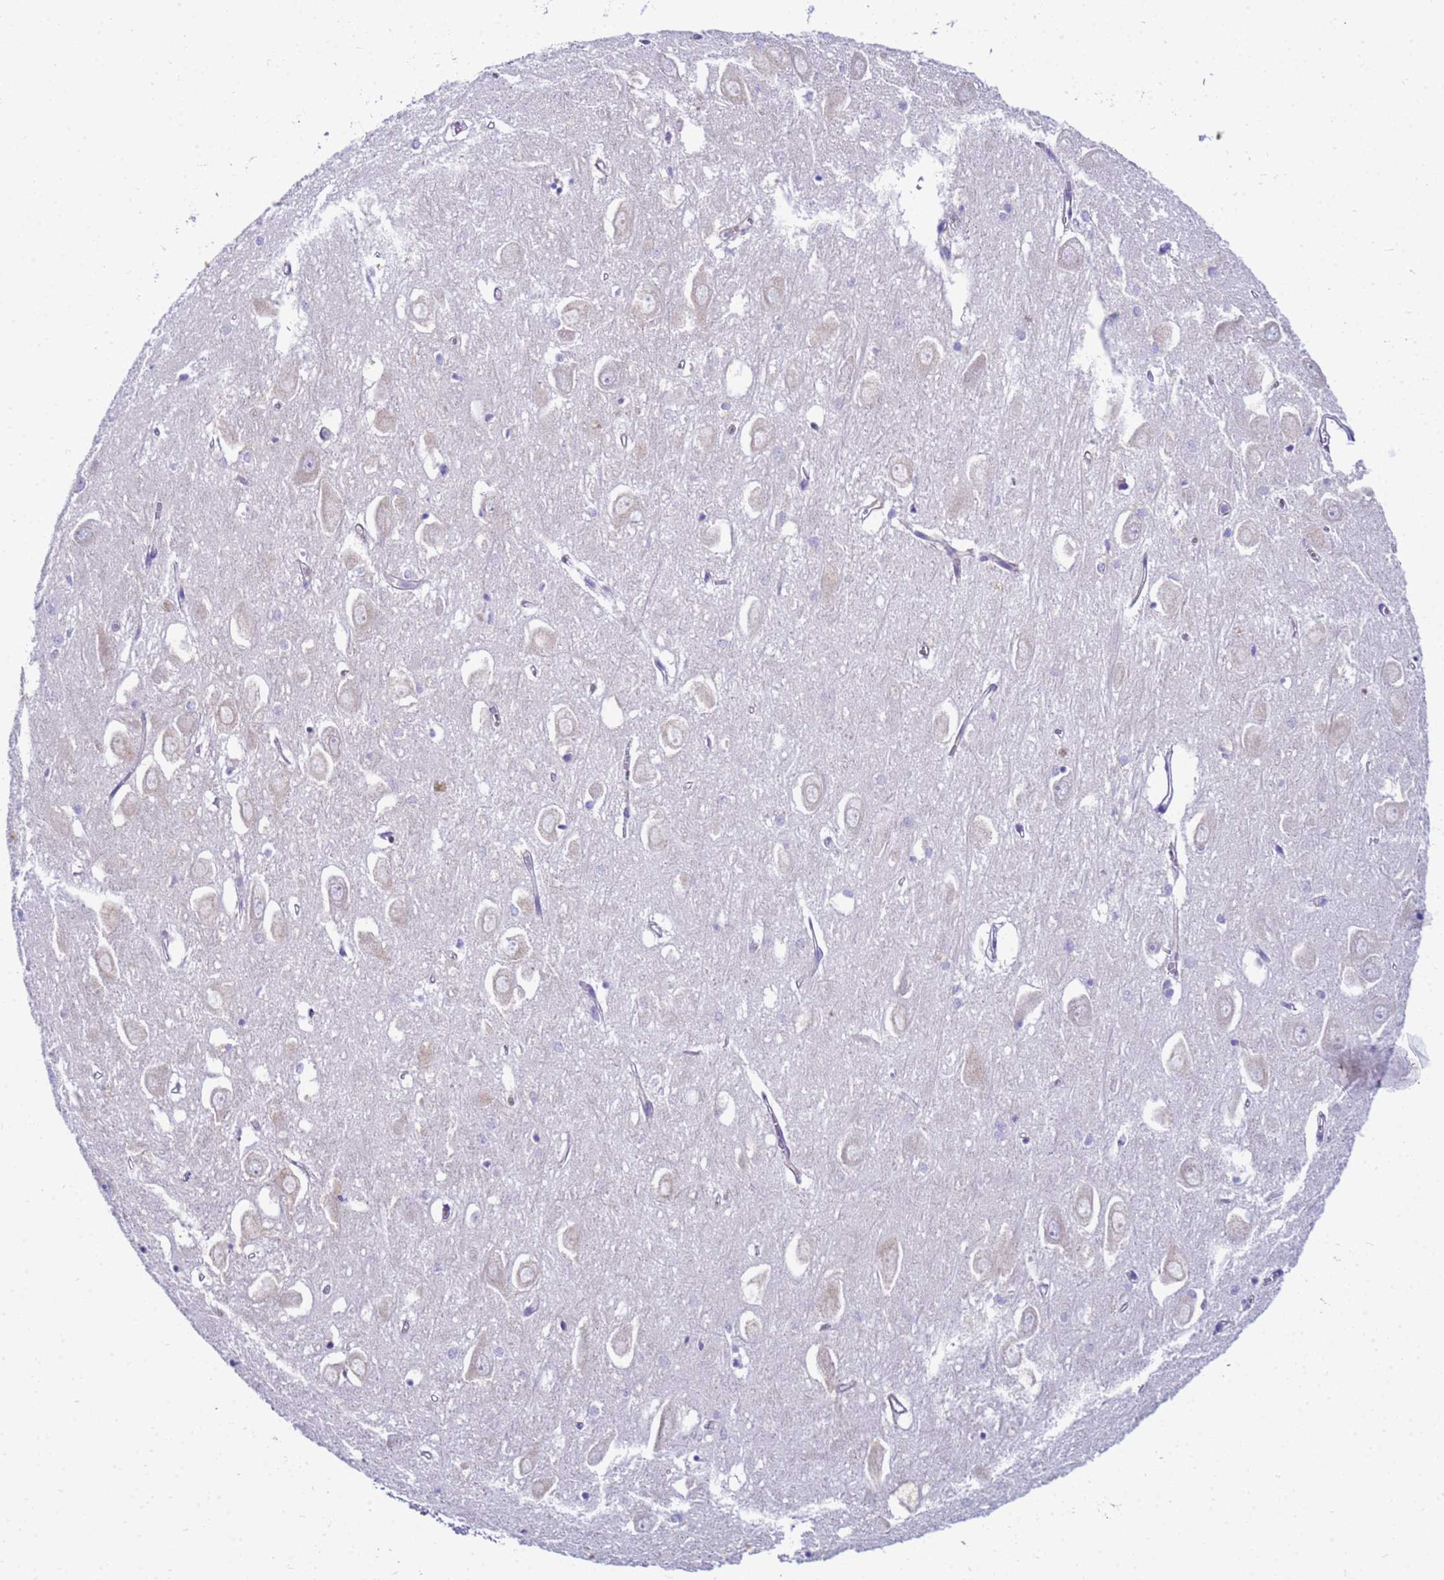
{"staining": {"intensity": "negative", "quantity": "none", "location": "none"}, "tissue": "hippocampus", "cell_type": "Glial cells", "image_type": "normal", "snomed": [{"axis": "morphology", "description": "Normal tissue, NOS"}, {"axis": "topography", "description": "Hippocampus"}], "caption": "The histopathology image exhibits no staining of glial cells in normal hippocampus.", "gene": "UBXN2B", "patient": {"sex": "female", "age": 64}}